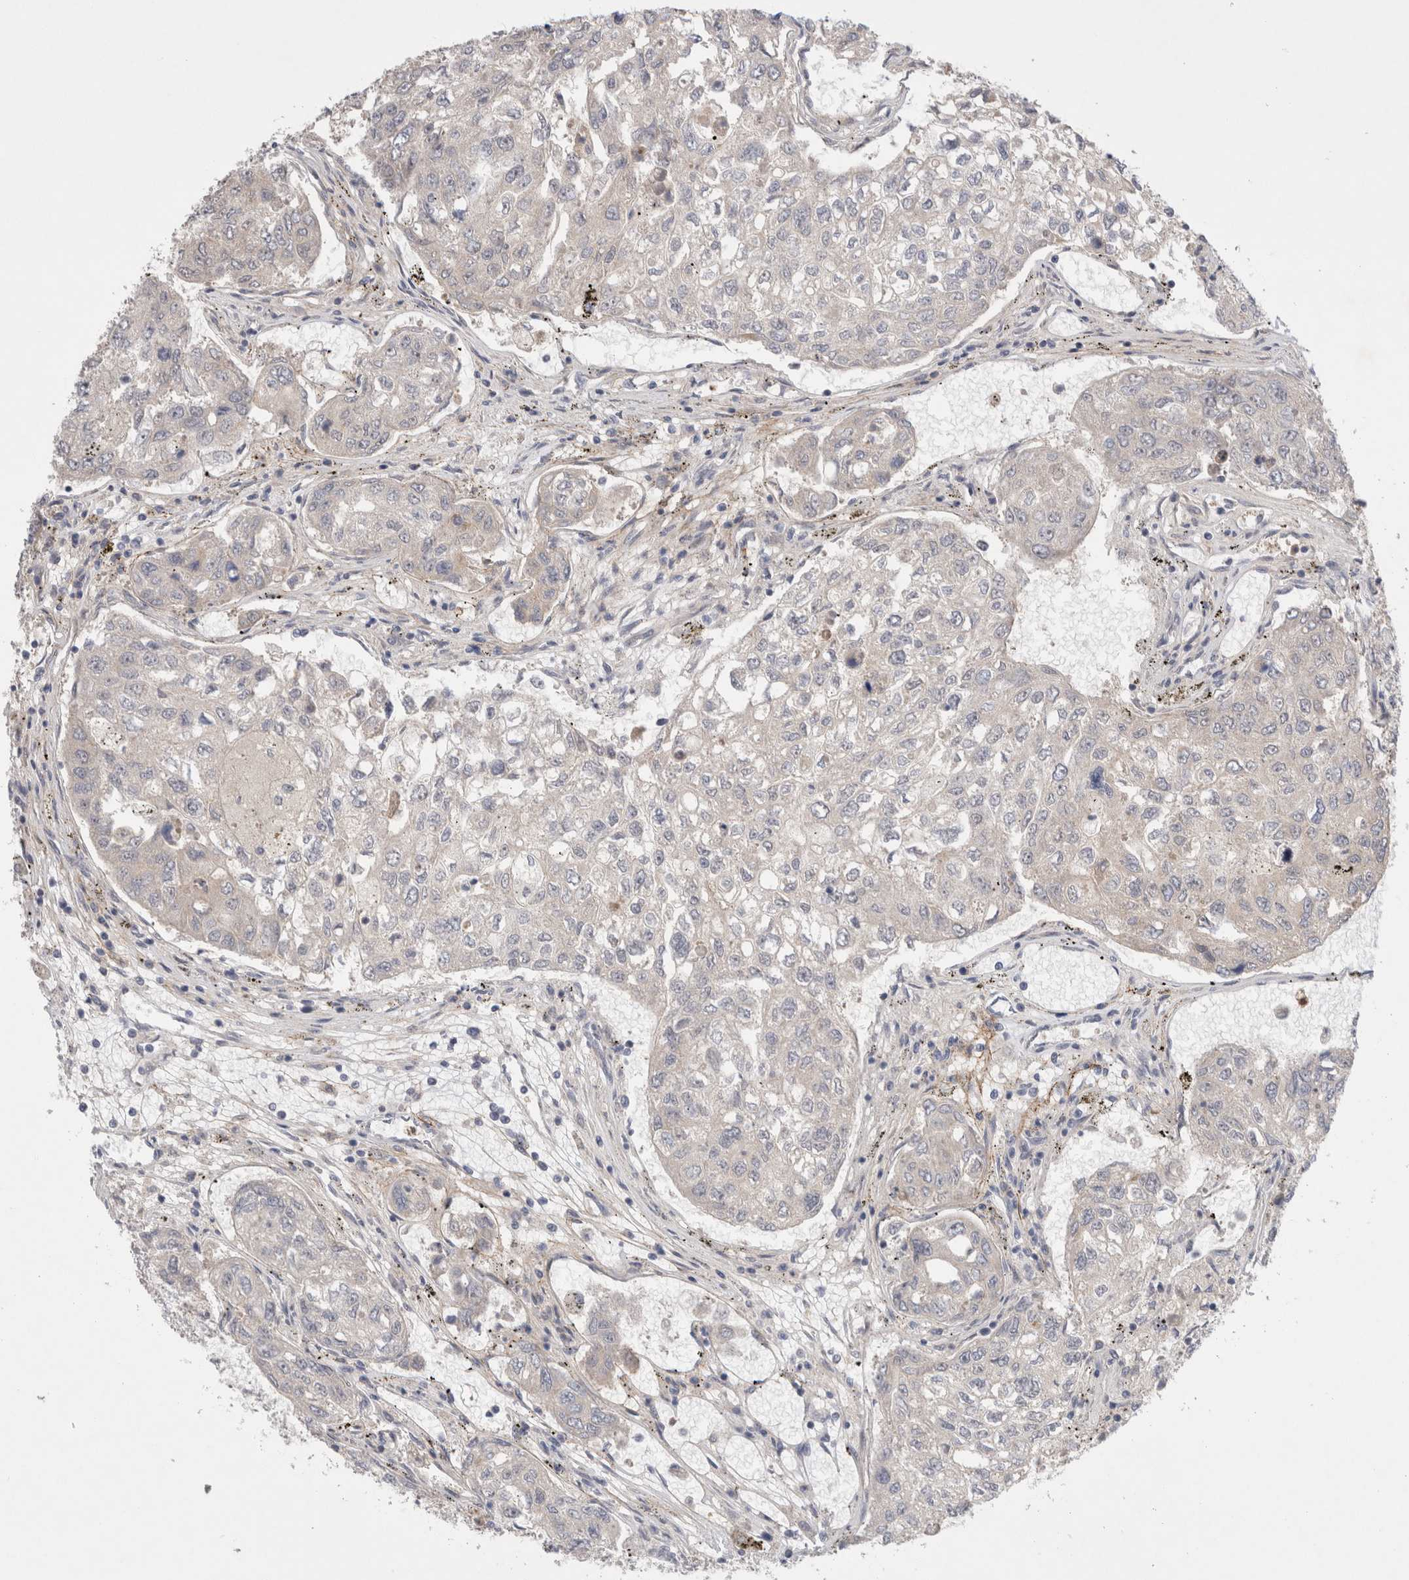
{"staining": {"intensity": "negative", "quantity": "none", "location": "none"}, "tissue": "urothelial cancer", "cell_type": "Tumor cells", "image_type": "cancer", "snomed": [{"axis": "morphology", "description": "Urothelial carcinoma, High grade"}, {"axis": "topography", "description": "Lymph node"}, {"axis": "topography", "description": "Urinary bladder"}], "caption": "Human high-grade urothelial carcinoma stained for a protein using IHC reveals no positivity in tumor cells.", "gene": "GSDMB", "patient": {"sex": "male", "age": 51}}